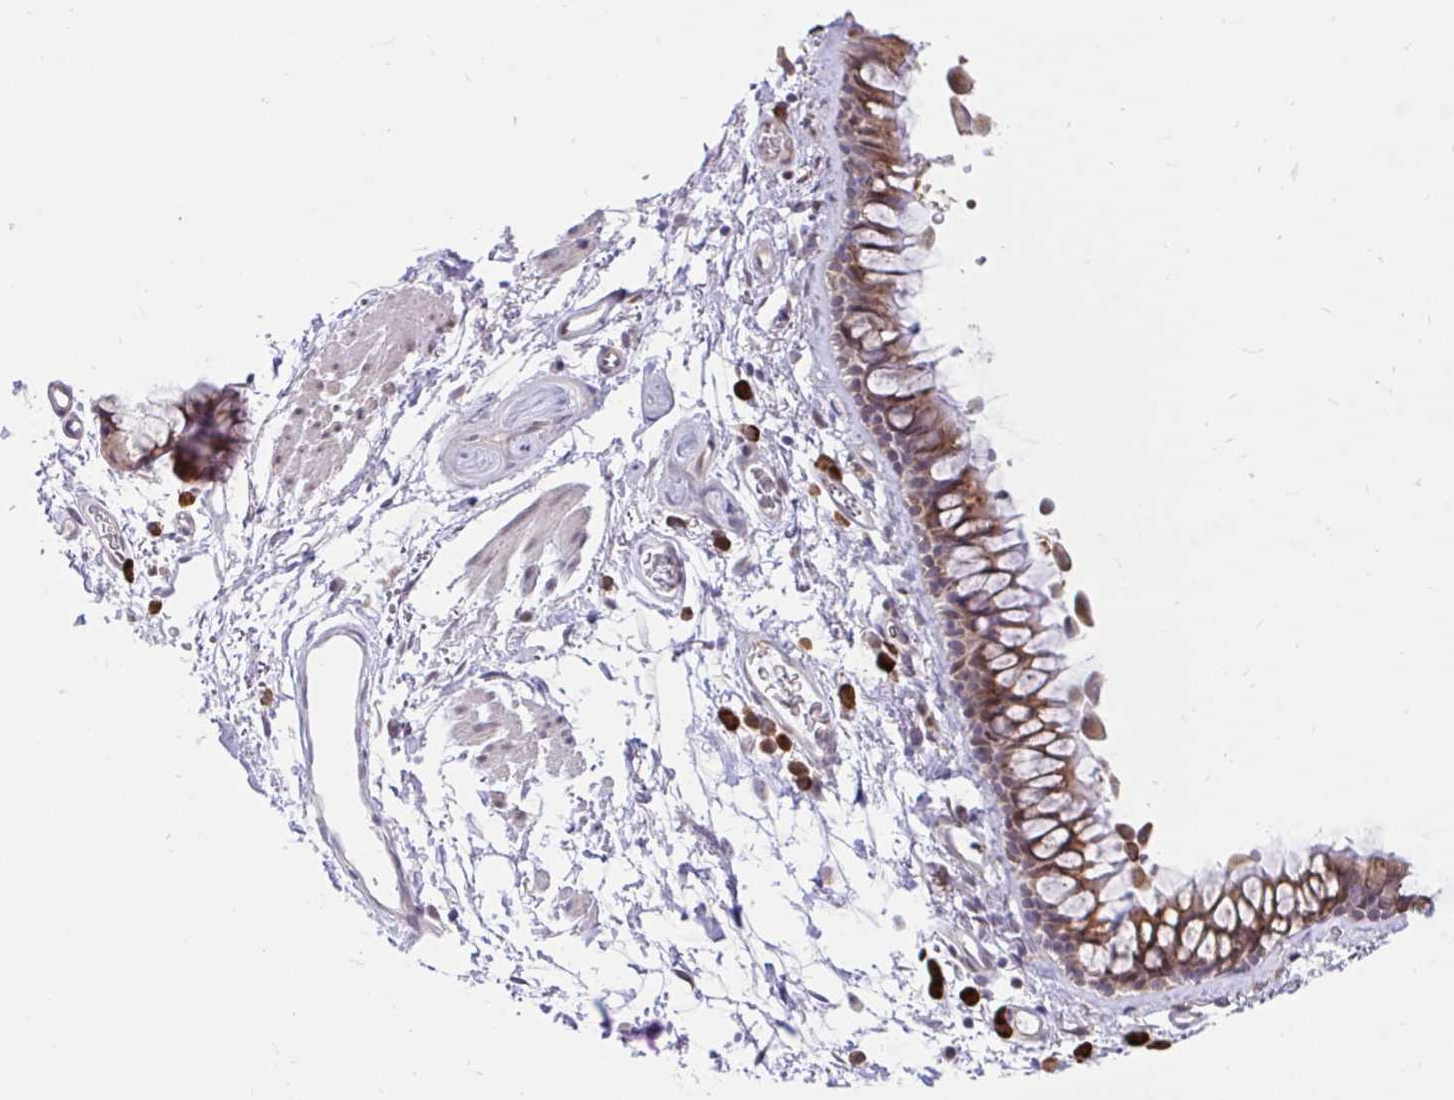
{"staining": {"intensity": "moderate", "quantity": ">75%", "location": "cytoplasmic/membranous"}, "tissue": "bronchus", "cell_type": "Respiratory epithelial cells", "image_type": "normal", "snomed": [{"axis": "morphology", "description": "Normal tissue, NOS"}, {"axis": "topography", "description": "Cartilage tissue"}, {"axis": "topography", "description": "Bronchus"}], "caption": "Immunohistochemistry (DAB (3,3'-diaminobenzidine)) staining of benign human bronchus displays moderate cytoplasmic/membranous protein staining in about >75% of respiratory epithelial cells.", "gene": "NAALAD2", "patient": {"sex": "female", "age": 79}}